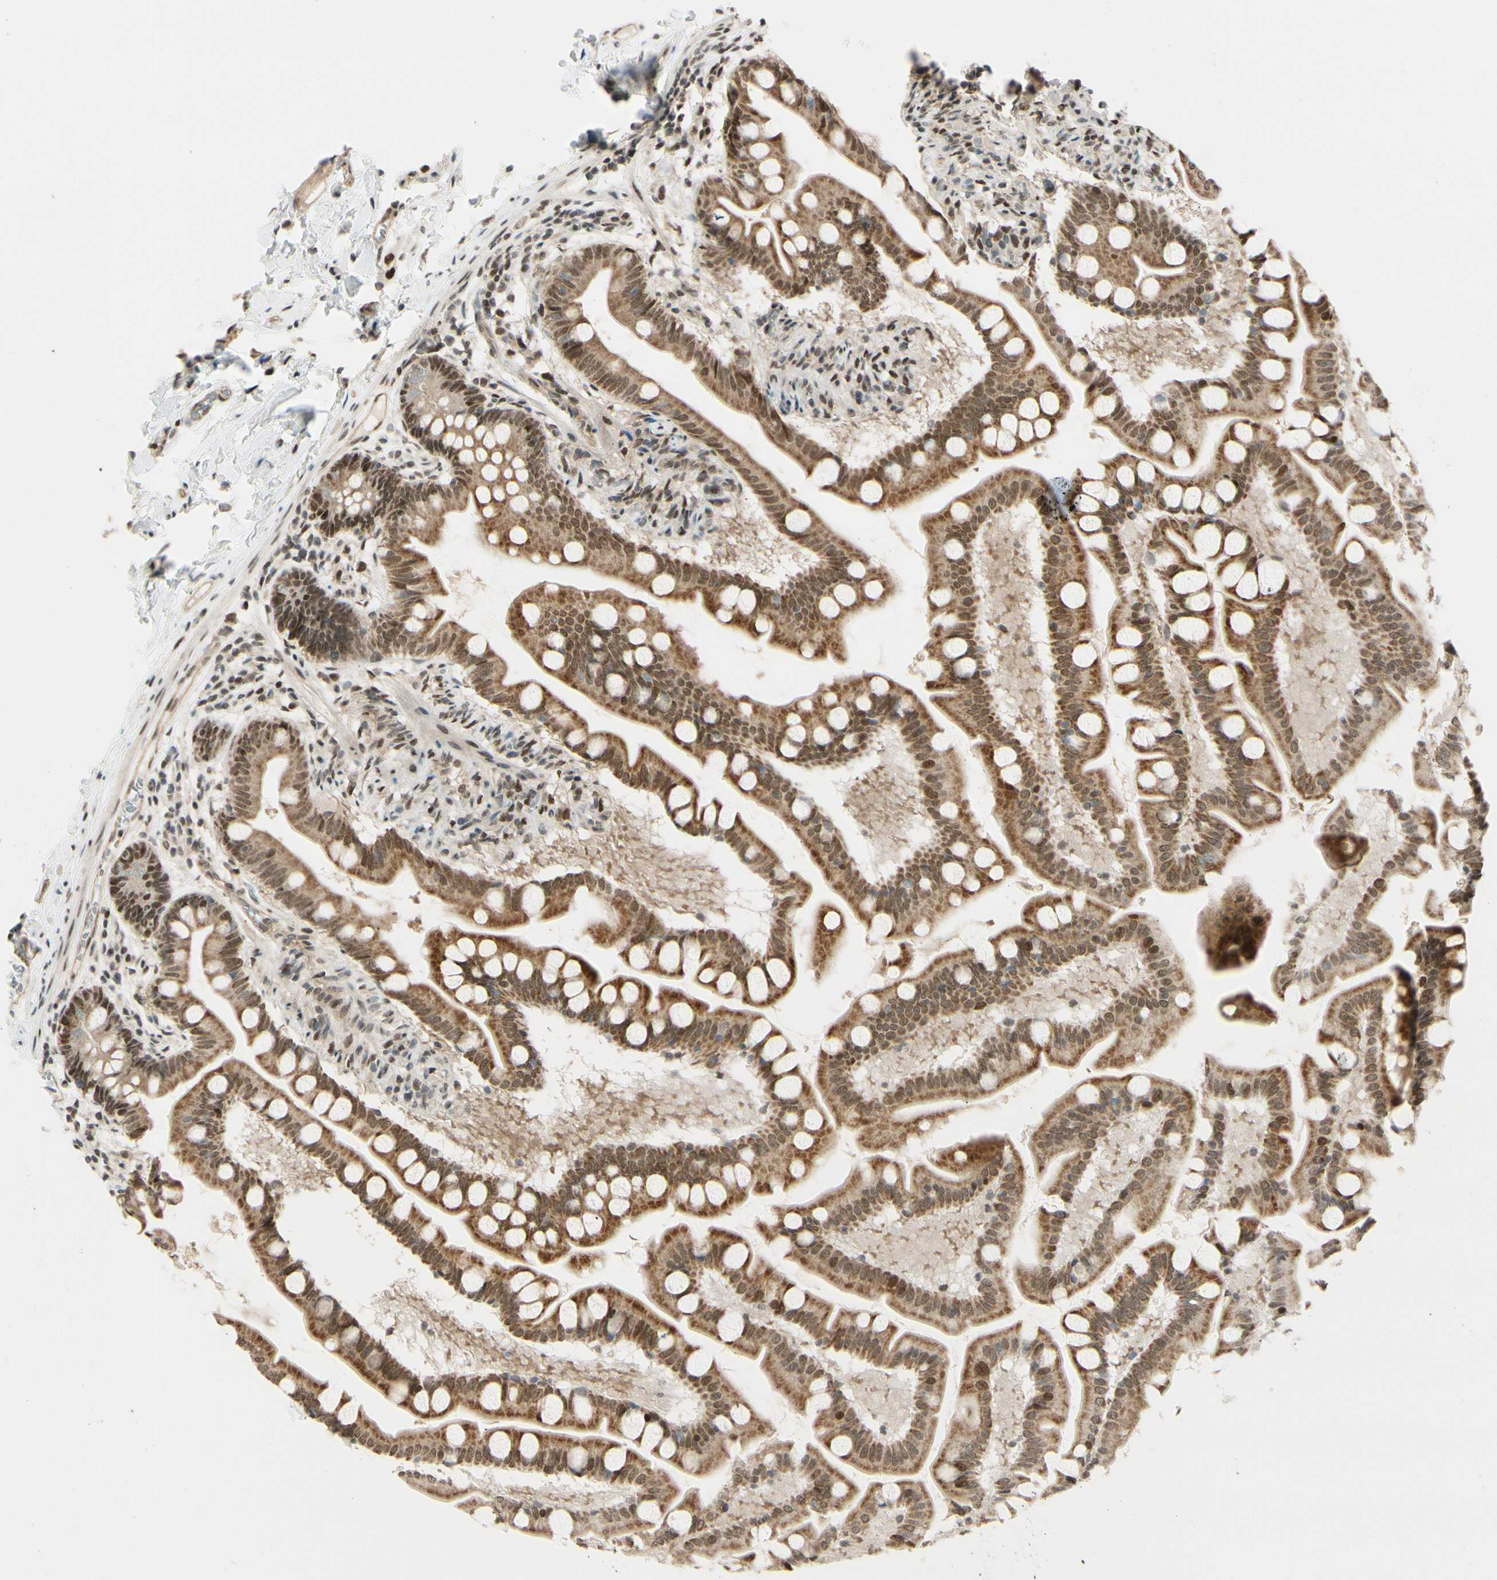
{"staining": {"intensity": "moderate", "quantity": ">75%", "location": "cytoplasmic/membranous,nuclear"}, "tissue": "small intestine", "cell_type": "Glandular cells", "image_type": "normal", "snomed": [{"axis": "morphology", "description": "Normal tissue, NOS"}, {"axis": "topography", "description": "Small intestine"}], "caption": "Normal small intestine reveals moderate cytoplasmic/membranous,nuclear staining in about >75% of glandular cells.", "gene": "SUFU", "patient": {"sex": "male", "age": 41}}